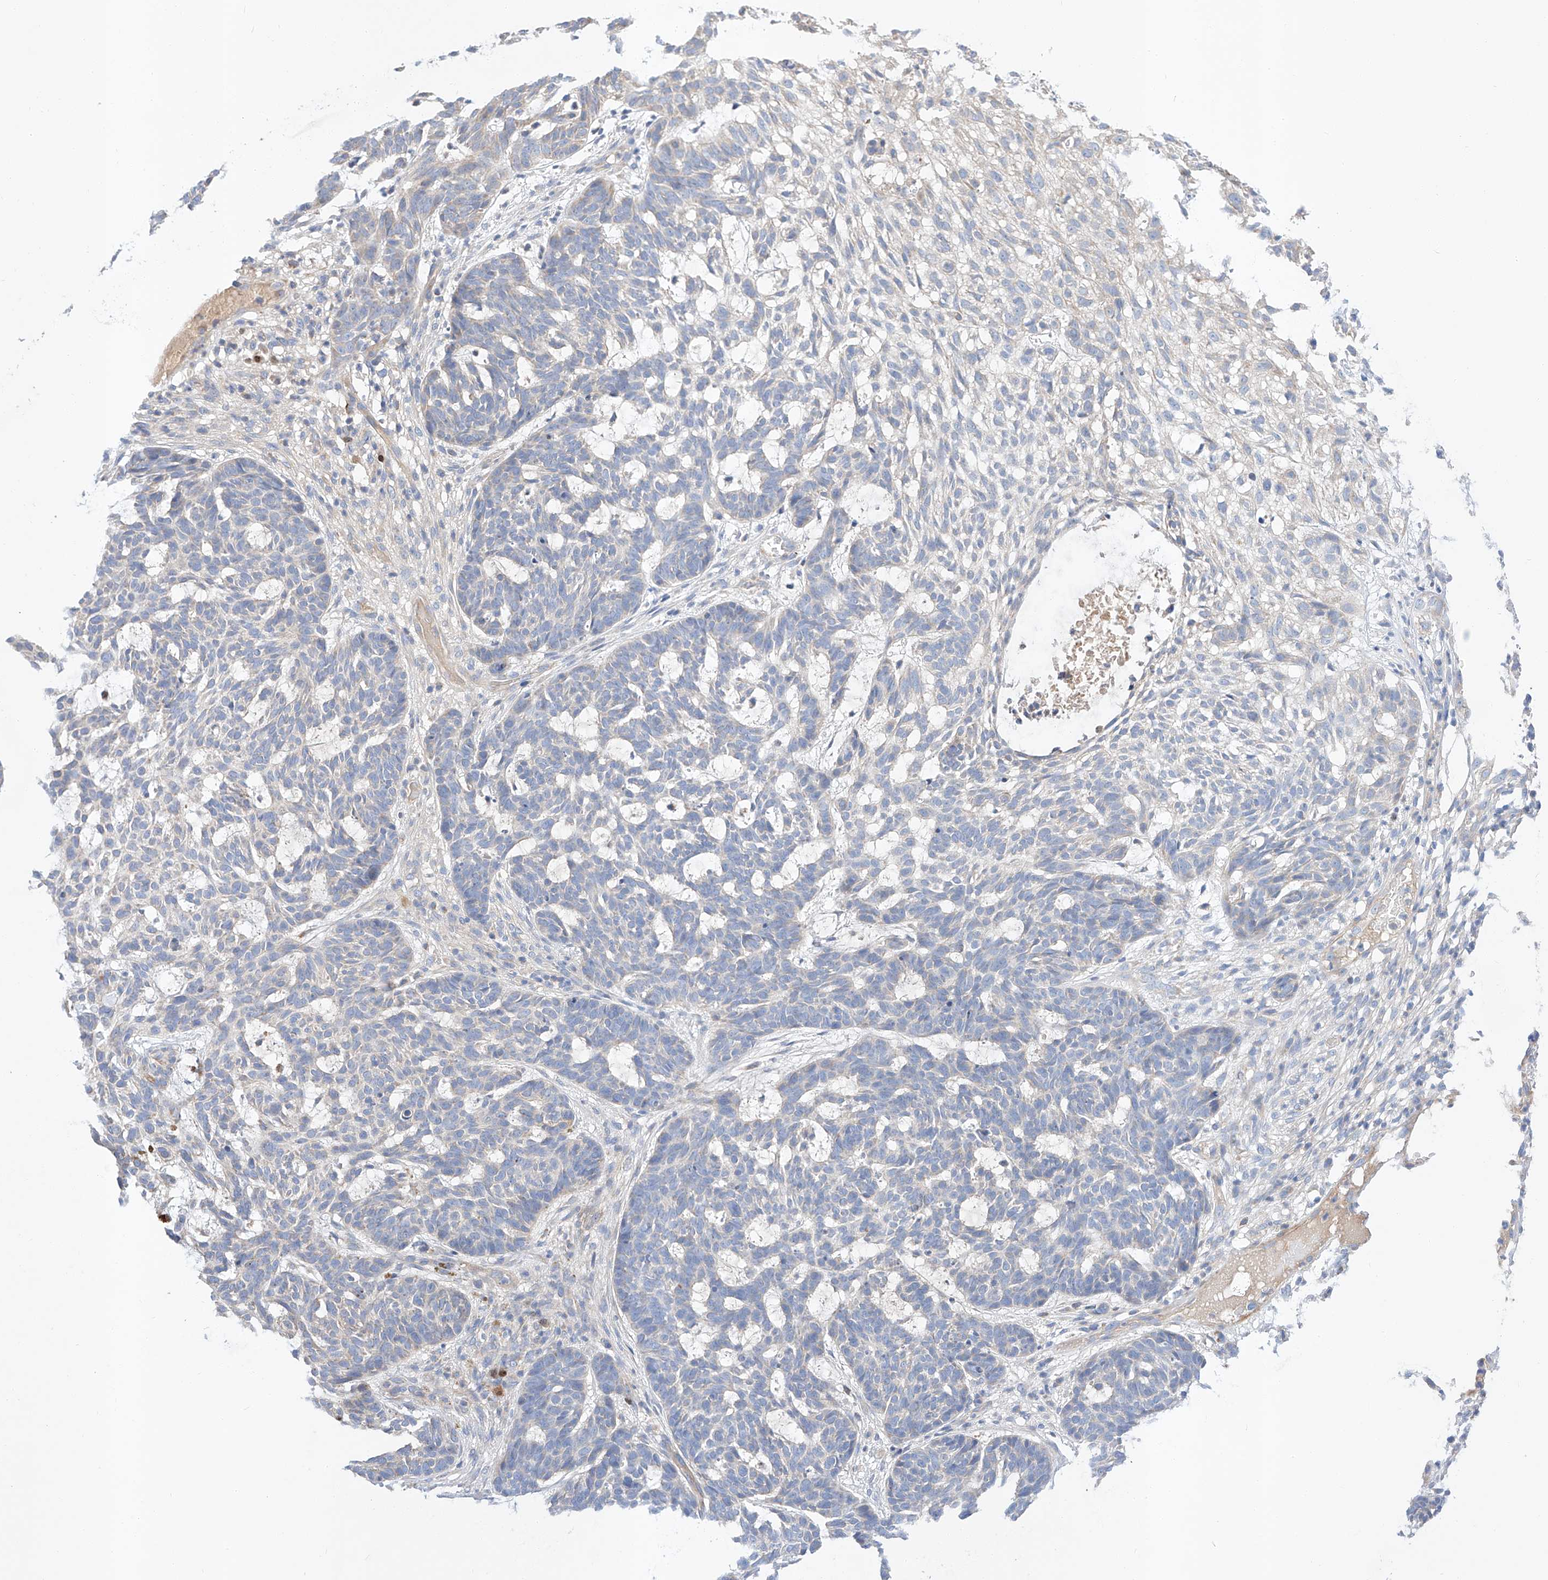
{"staining": {"intensity": "negative", "quantity": "none", "location": "none"}, "tissue": "skin cancer", "cell_type": "Tumor cells", "image_type": "cancer", "snomed": [{"axis": "morphology", "description": "Basal cell carcinoma"}, {"axis": "topography", "description": "Skin"}], "caption": "Immunohistochemical staining of basal cell carcinoma (skin) reveals no significant positivity in tumor cells.", "gene": "C6orf118", "patient": {"sex": "male", "age": 85}}